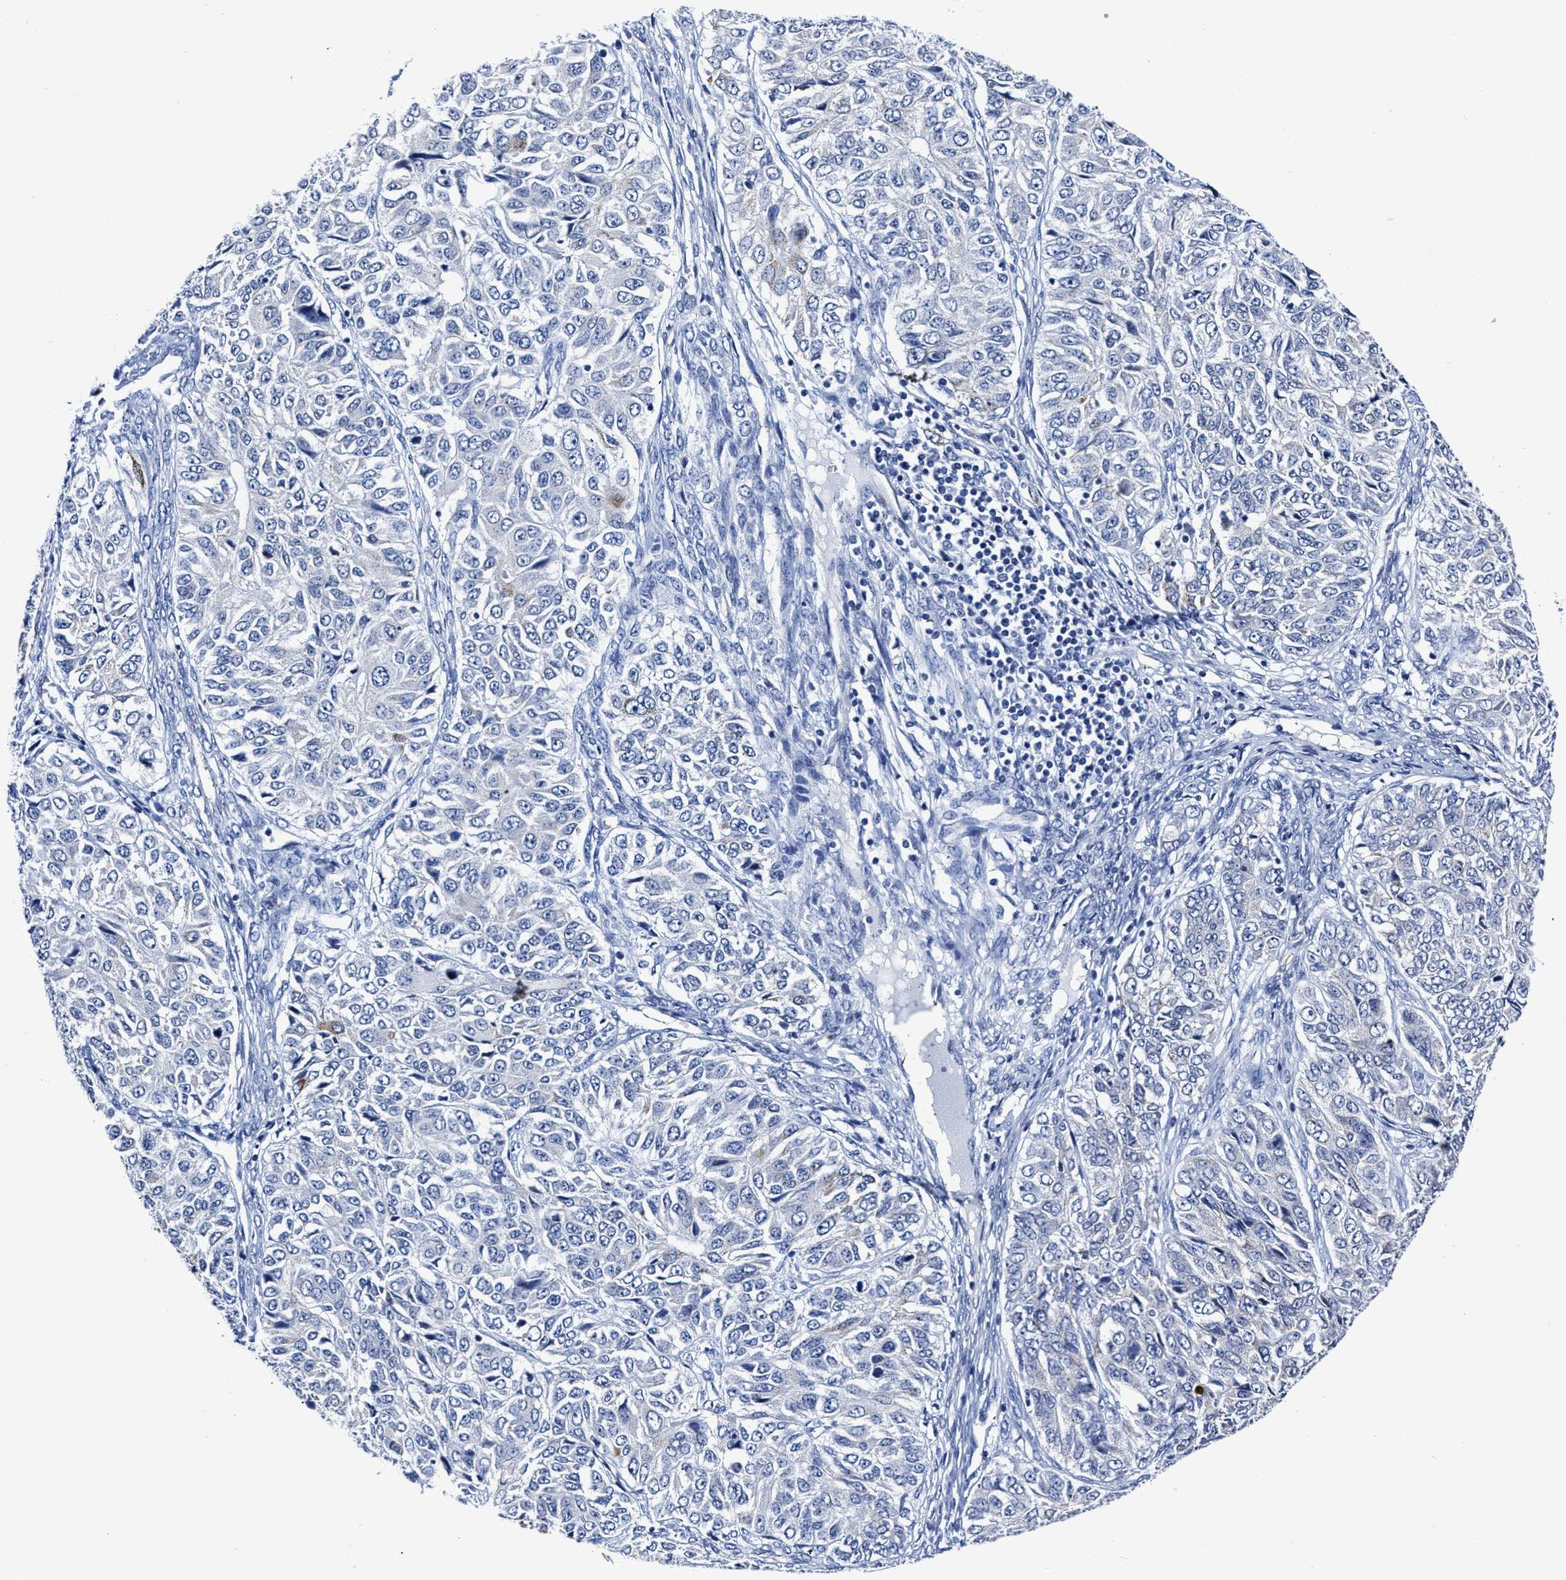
{"staining": {"intensity": "negative", "quantity": "none", "location": "none"}, "tissue": "ovarian cancer", "cell_type": "Tumor cells", "image_type": "cancer", "snomed": [{"axis": "morphology", "description": "Carcinoma, endometroid"}, {"axis": "topography", "description": "Ovary"}], "caption": "An immunohistochemistry (IHC) micrograph of ovarian cancer (endometroid carcinoma) is shown. There is no staining in tumor cells of ovarian cancer (endometroid carcinoma).", "gene": "KCNMB3", "patient": {"sex": "female", "age": 51}}